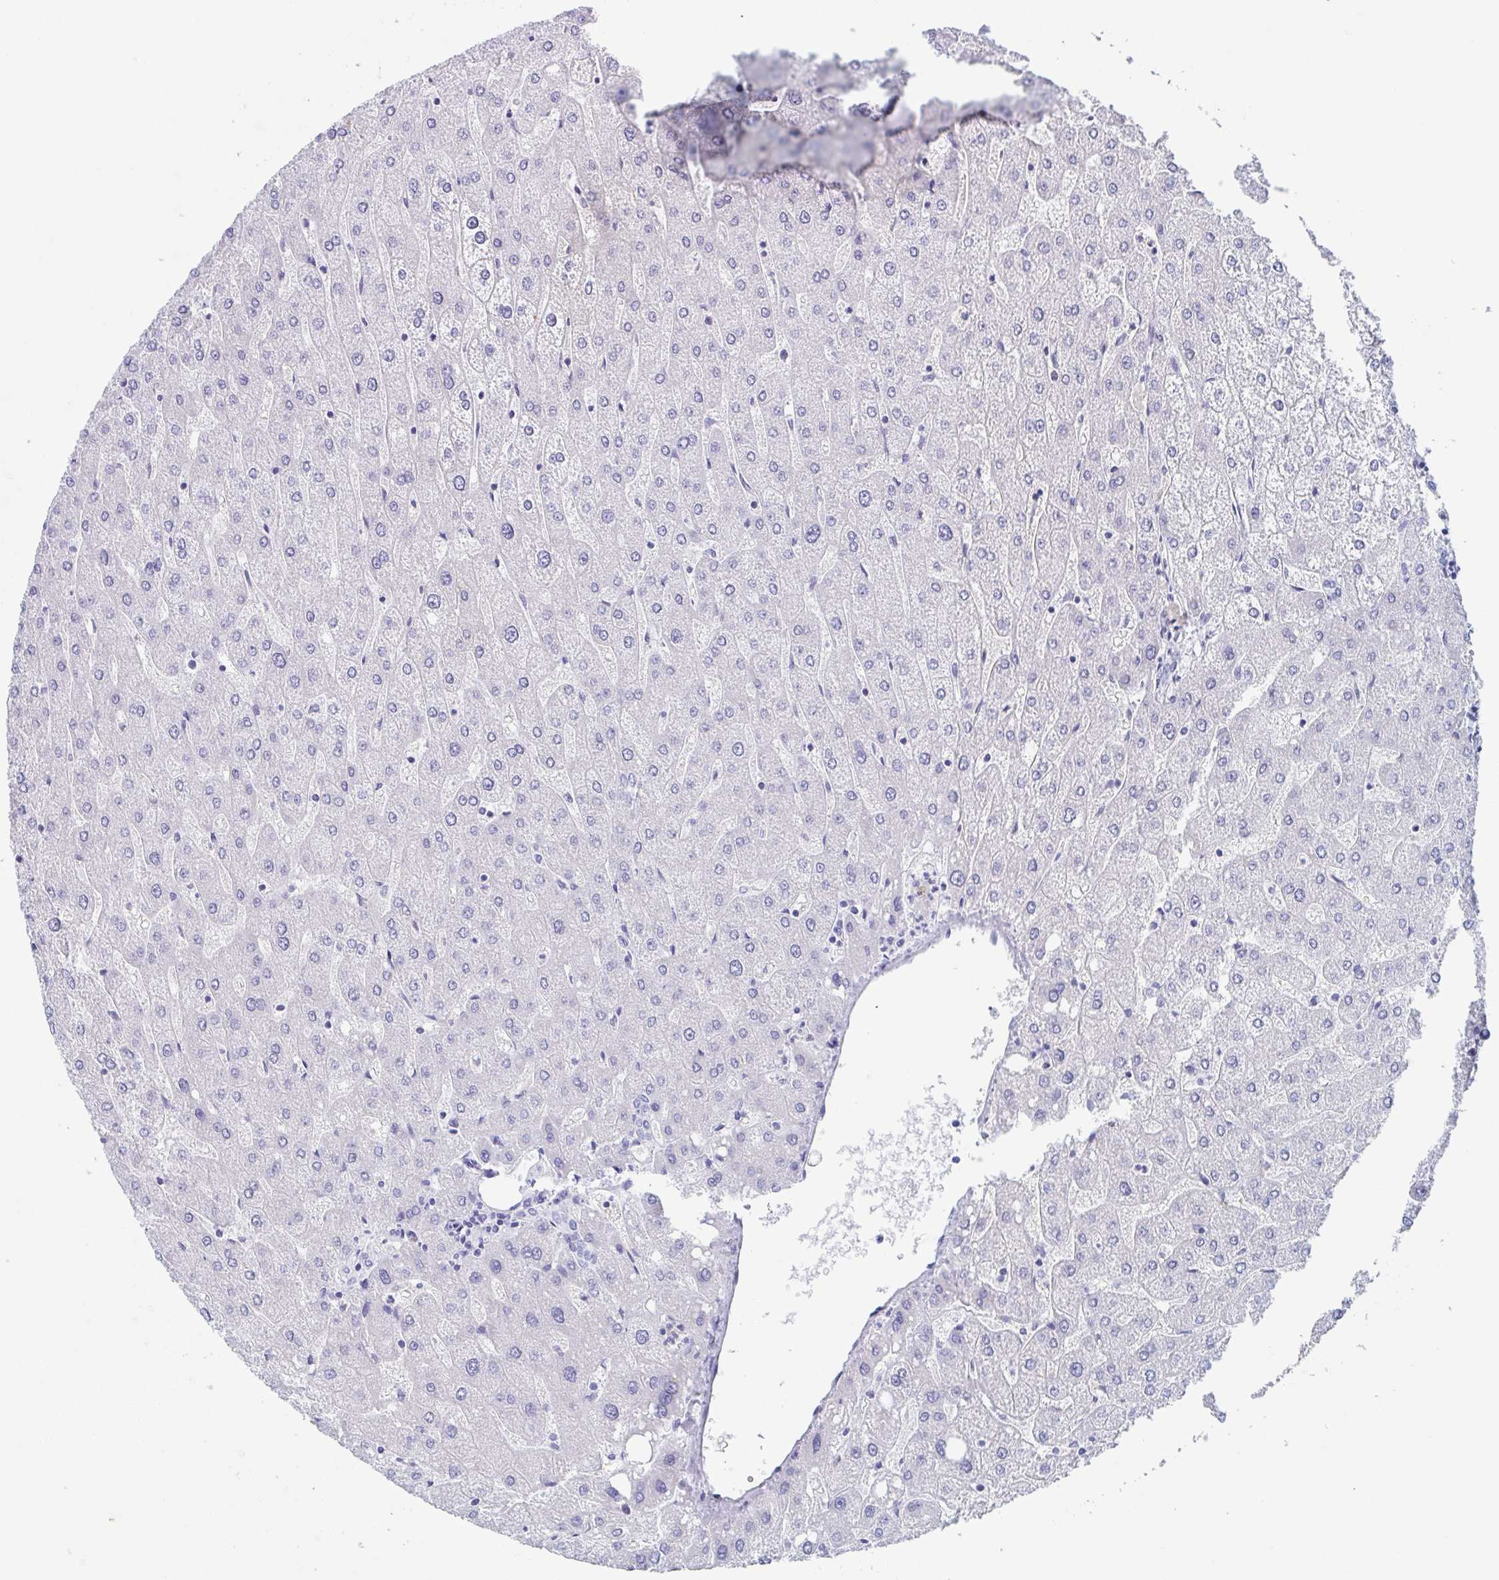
{"staining": {"intensity": "negative", "quantity": "none", "location": "none"}, "tissue": "liver", "cell_type": "Cholangiocytes", "image_type": "normal", "snomed": [{"axis": "morphology", "description": "Normal tissue, NOS"}, {"axis": "topography", "description": "Liver"}], "caption": "Liver was stained to show a protein in brown. There is no significant staining in cholangiocytes. (DAB immunohistochemistry (IHC) with hematoxylin counter stain).", "gene": "ZPBP", "patient": {"sex": "male", "age": 67}}